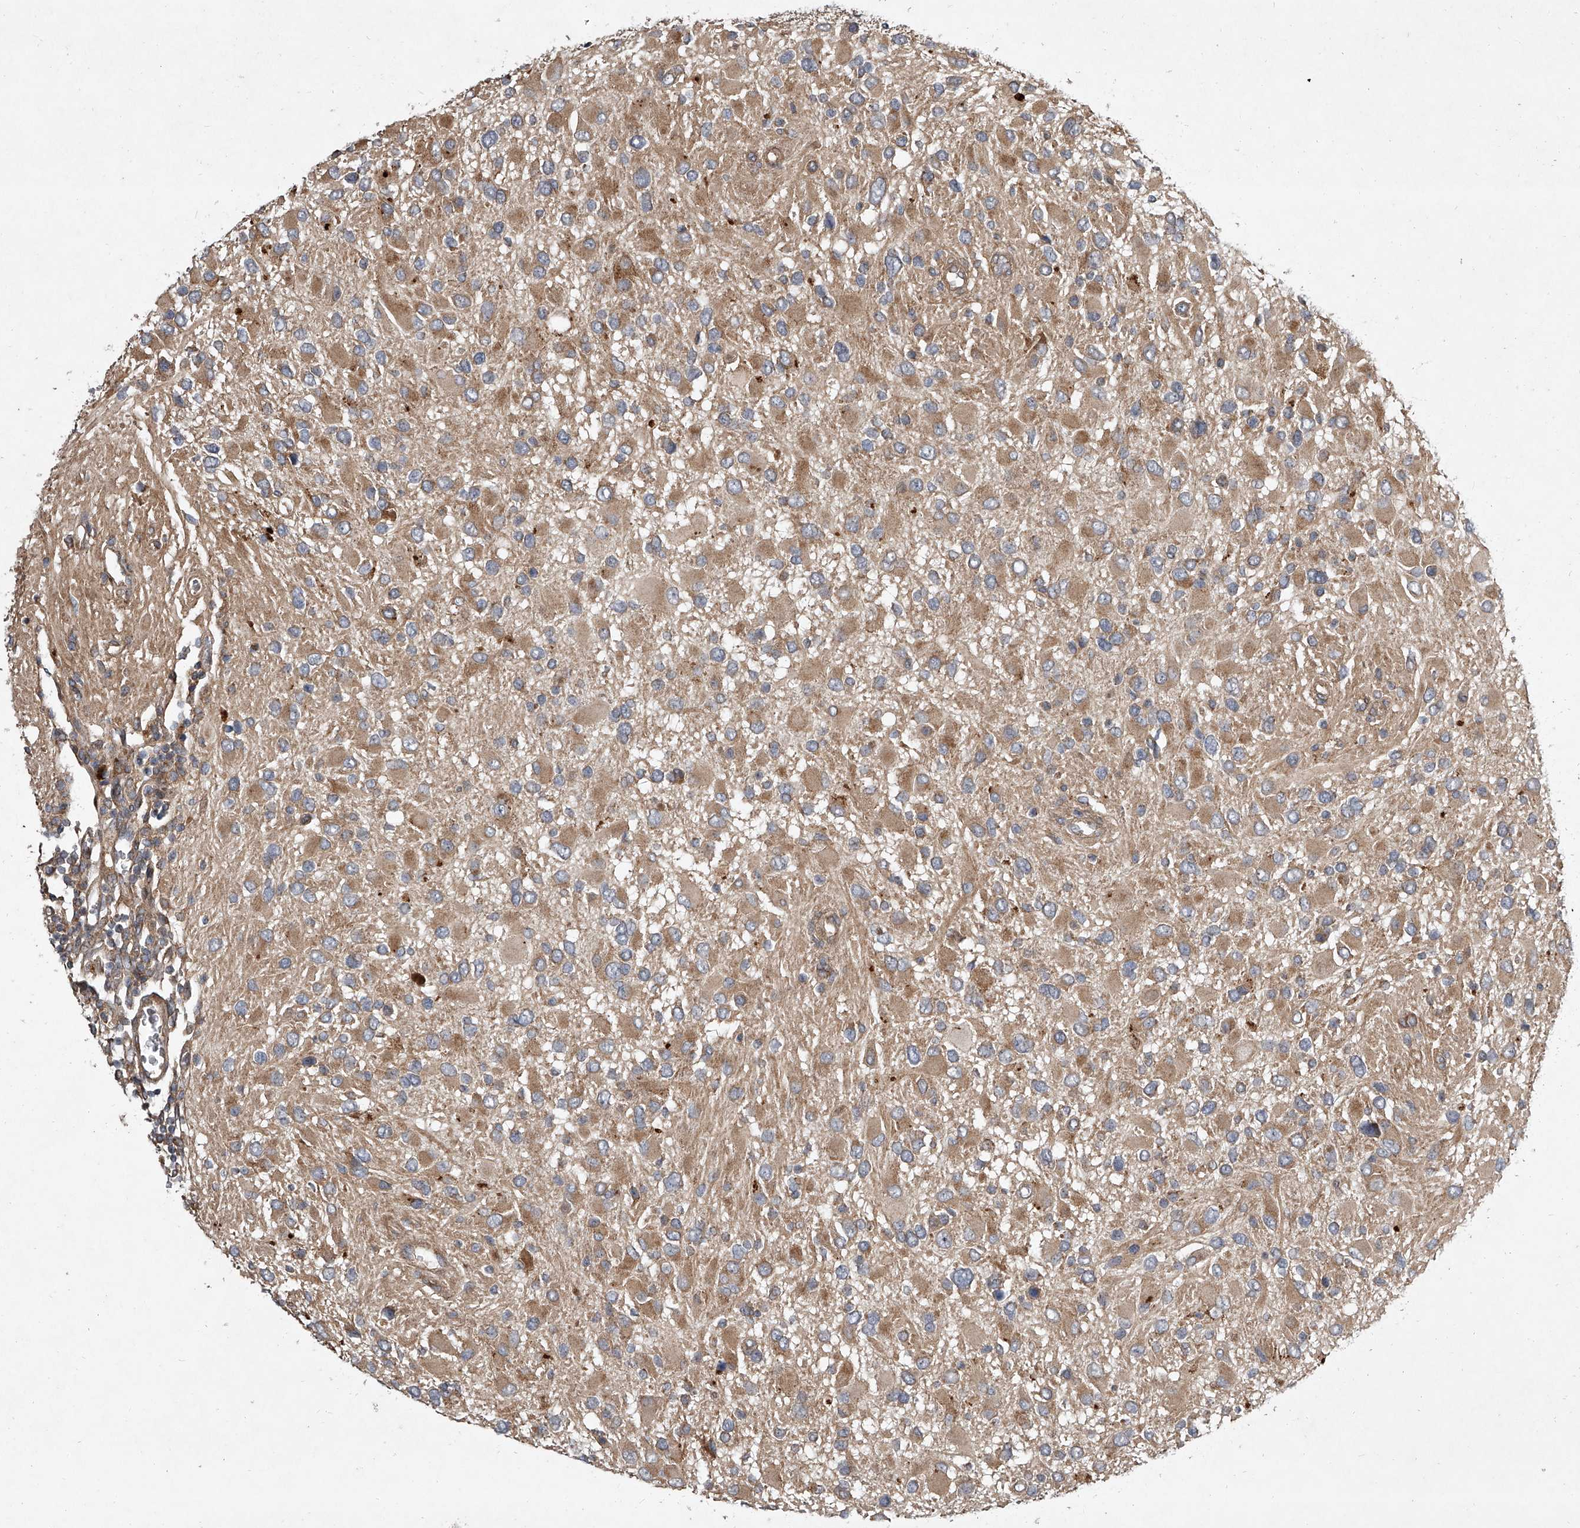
{"staining": {"intensity": "moderate", "quantity": ">75%", "location": "cytoplasmic/membranous"}, "tissue": "glioma", "cell_type": "Tumor cells", "image_type": "cancer", "snomed": [{"axis": "morphology", "description": "Glioma, malignant, High grade"}, {"axis": "topography", "description": "Brain"}], "caption": "A high-resolution histopathology image shows immunohistochemistry staining of glioma, which shows moderate cytoplasmic/membranous positivity in approximately >75% of tumor cells.", "gene": "EVA1C", "patient": {"sex": "male", "age": 53}}